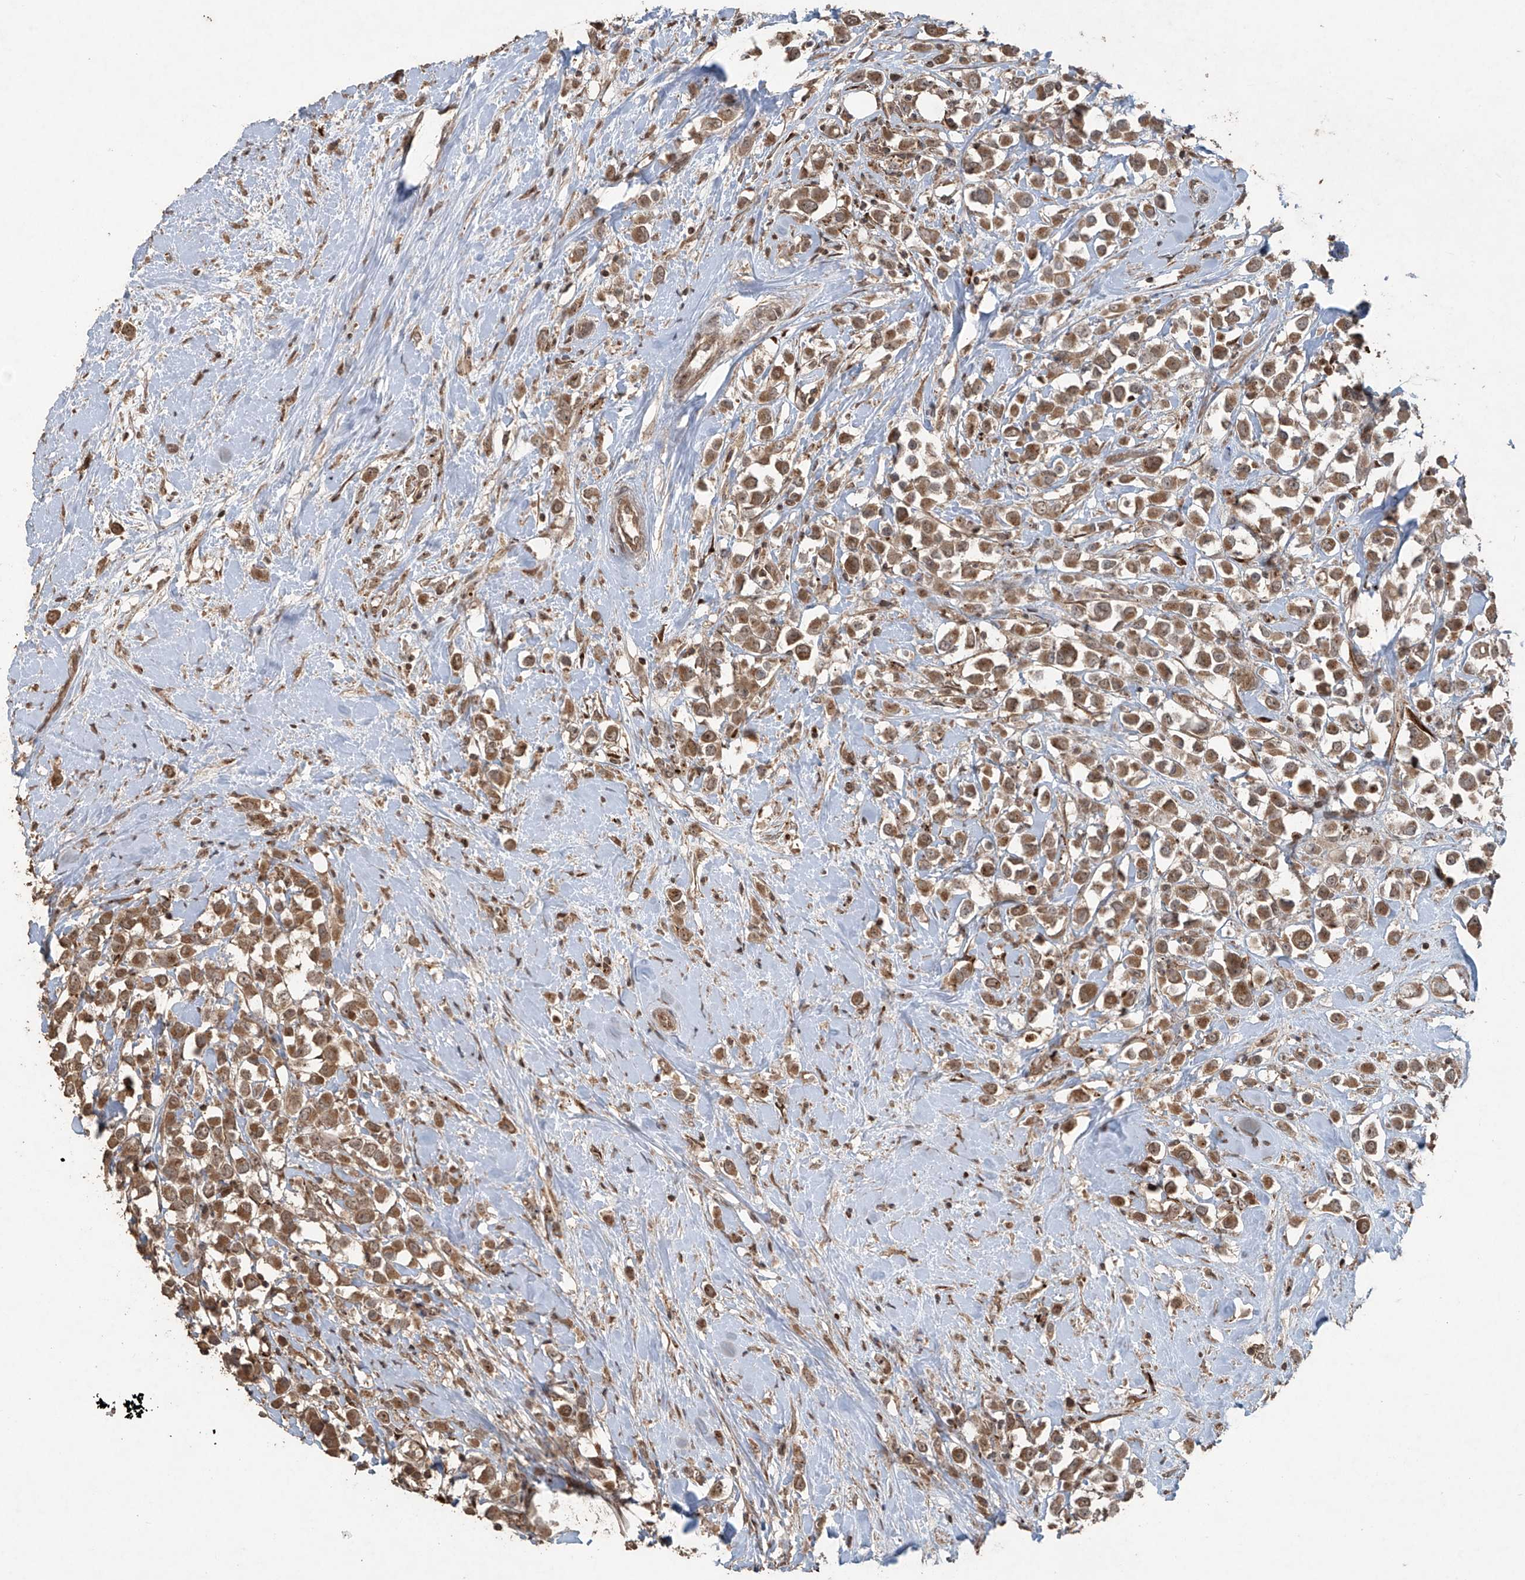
{"staining": {"intensity": "moderate", "quantity": ">75%", "location": "cytoplasmic/membranous"}, "tissue": "breast cancer", "cell_type": "Tumor cells", "image_type": "cancer", "snomed": [{"axis": "morphology", "description": "Duct carcinoma"}, {"axis": "topography", "description": "Breast"}], "caption": "High-magnification brightfield microscopy of breast cancer (invasive ductal carcinoma) stained with DAB (brown) and counterstained with hematoxylin (blue). tumor cells exhibit moderate cytoplasmic/membranous positivity is seen in approximately>75% of cells.", "gene": "PGPEP1", "patient": {"sex": "female", "age": 61}}